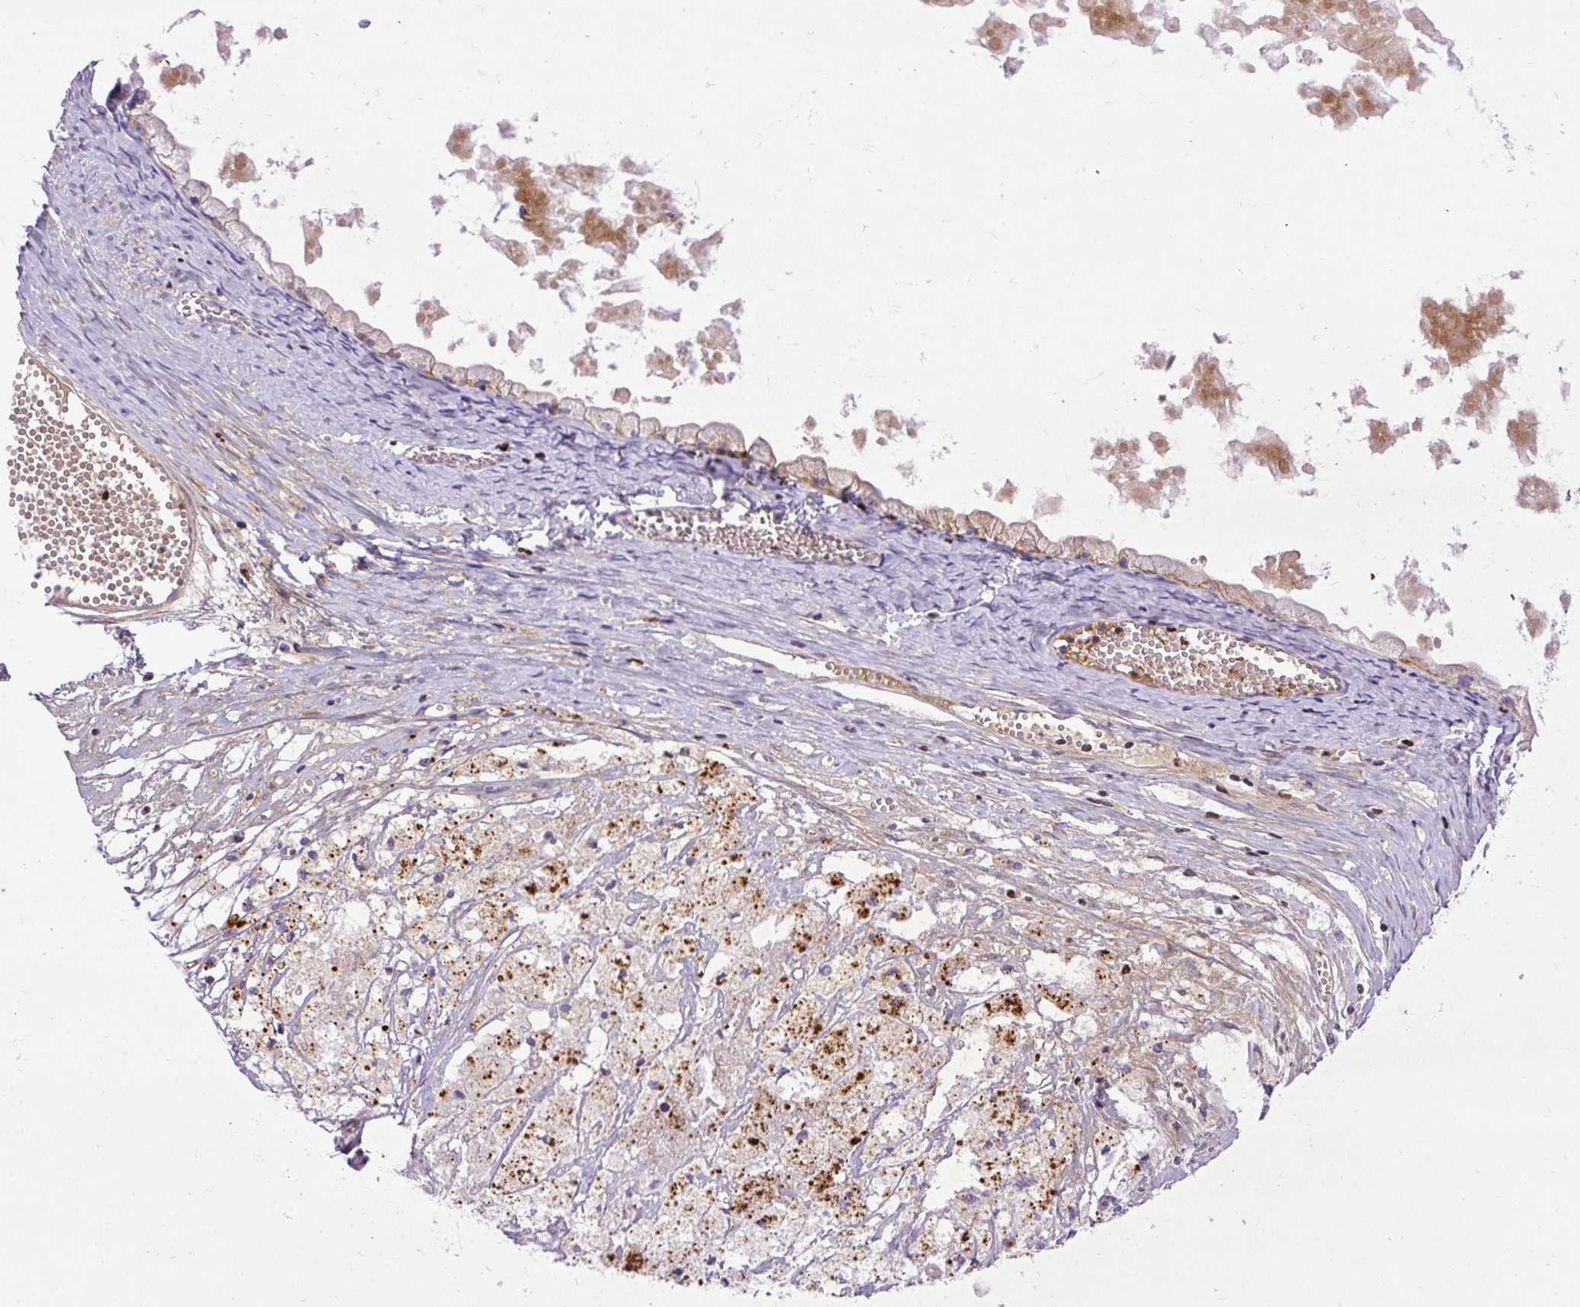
{"staining": {"intensity": "moderate", "quantity": "25%-75%", "location": "cytoplasmic/membranous"}, "tissue": "ovarian cancer", "cell_type": "Tumor cells", "image_type": "cancer", "snomed": [{"axis": "morphology", "description": "Cystadenocarcinoma, mucinous, NOS"}, {"axis": "topography", "description": "Ovary"}], "caption": "Protein staining of ovarian cancer (mucinous cystadenocarcinoma) tissue displays moderate cytoplasmic/membranous staining in approximately 25%-75% of tumor cells.", "gene": "SPC24", "patient": {"sex": "female", "age": 61}}